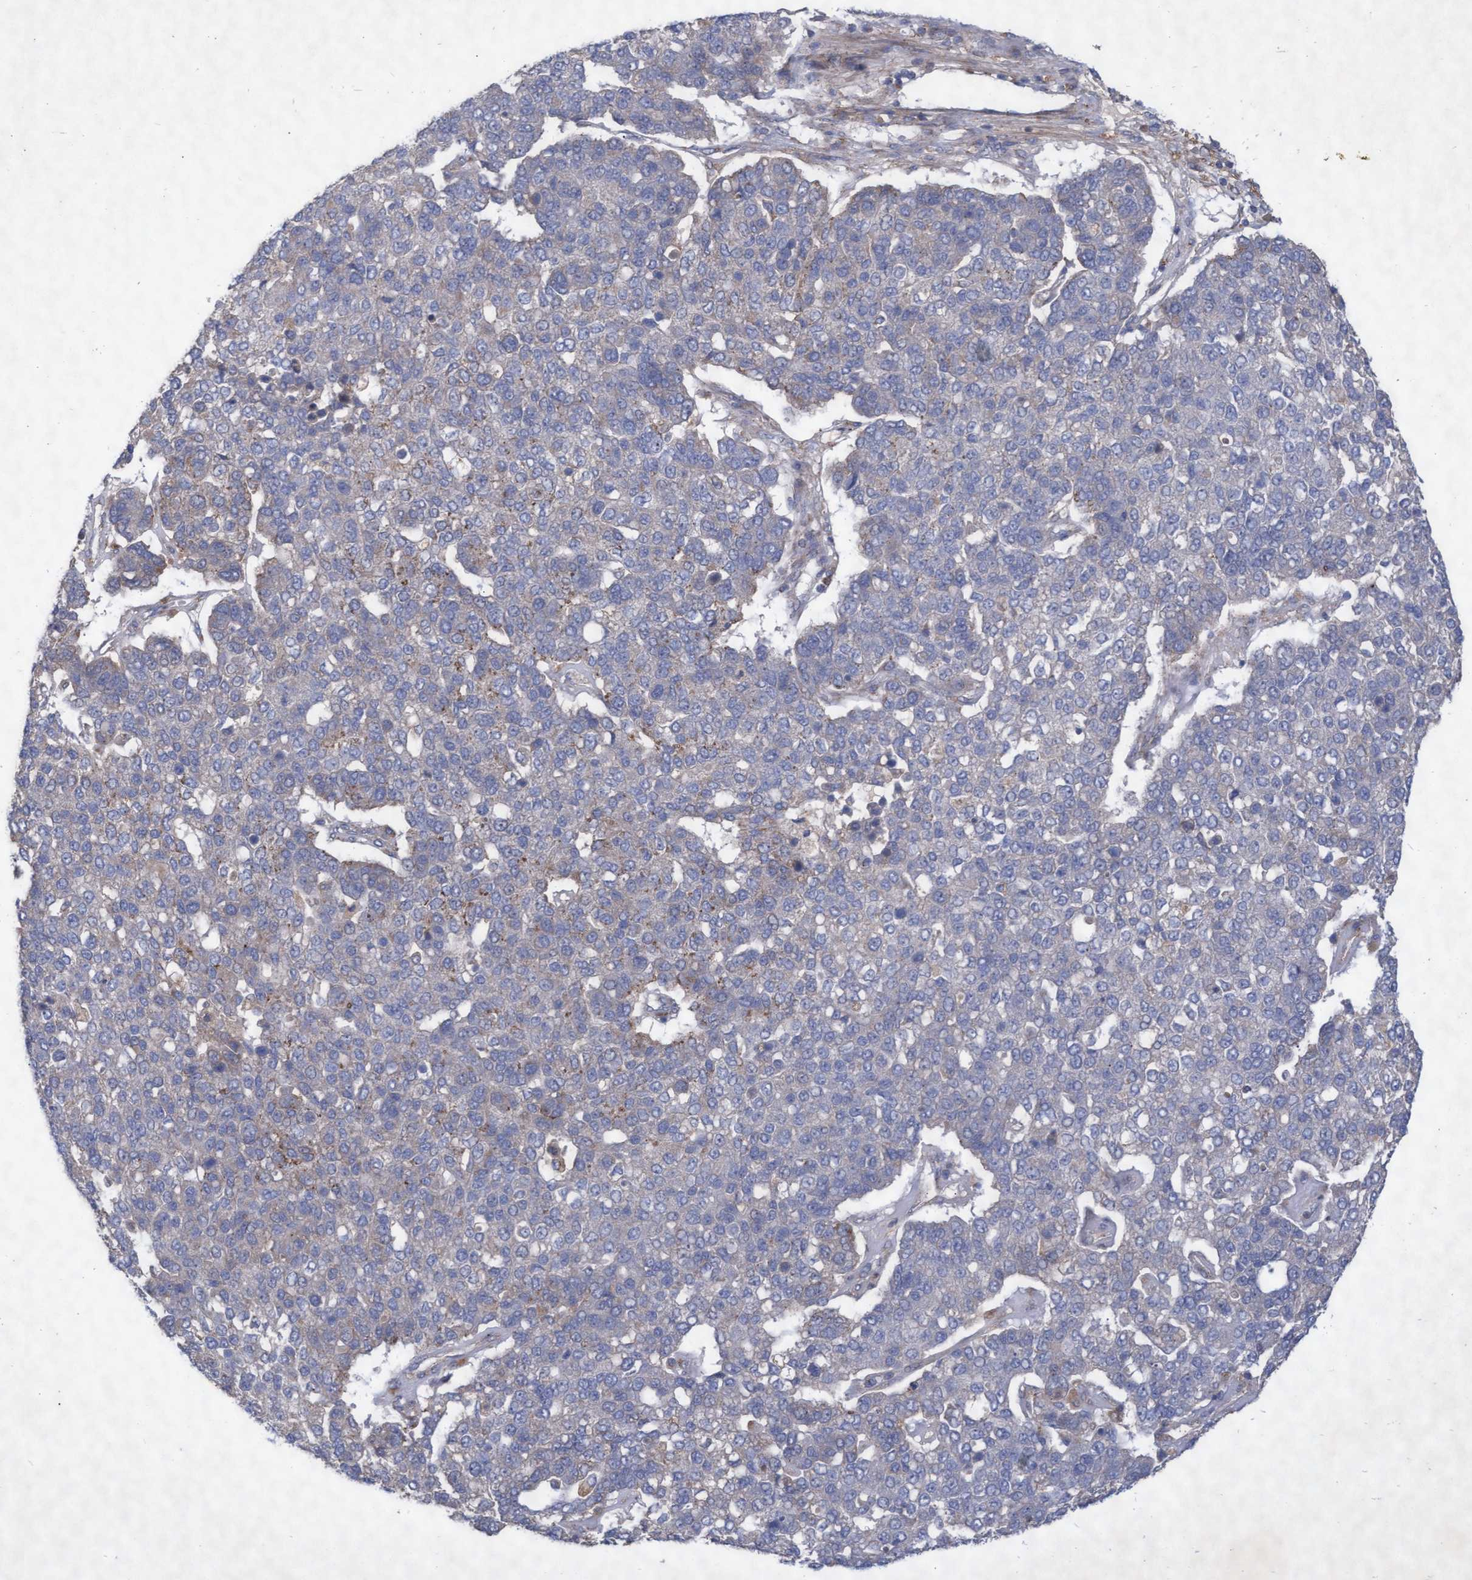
{"staining": {"intensity": "negative", "quantity": "none", "location": "none"}, "tissue": "pancreatic cancer", "cell_type": "Tumor cells", "image_type": "cancer", "snomed": [{"axis": "morphology", "description": "Adenocarcinoma, NOS"}, {"axis": "topography", "description": "Pancreas"}], "caption": "IHC of human adenocarcinoma (pancreatic) exhibits no expression in tumor cells.", "gene": "ABCF2", "patient": {"sex": "female", "age": 61}}